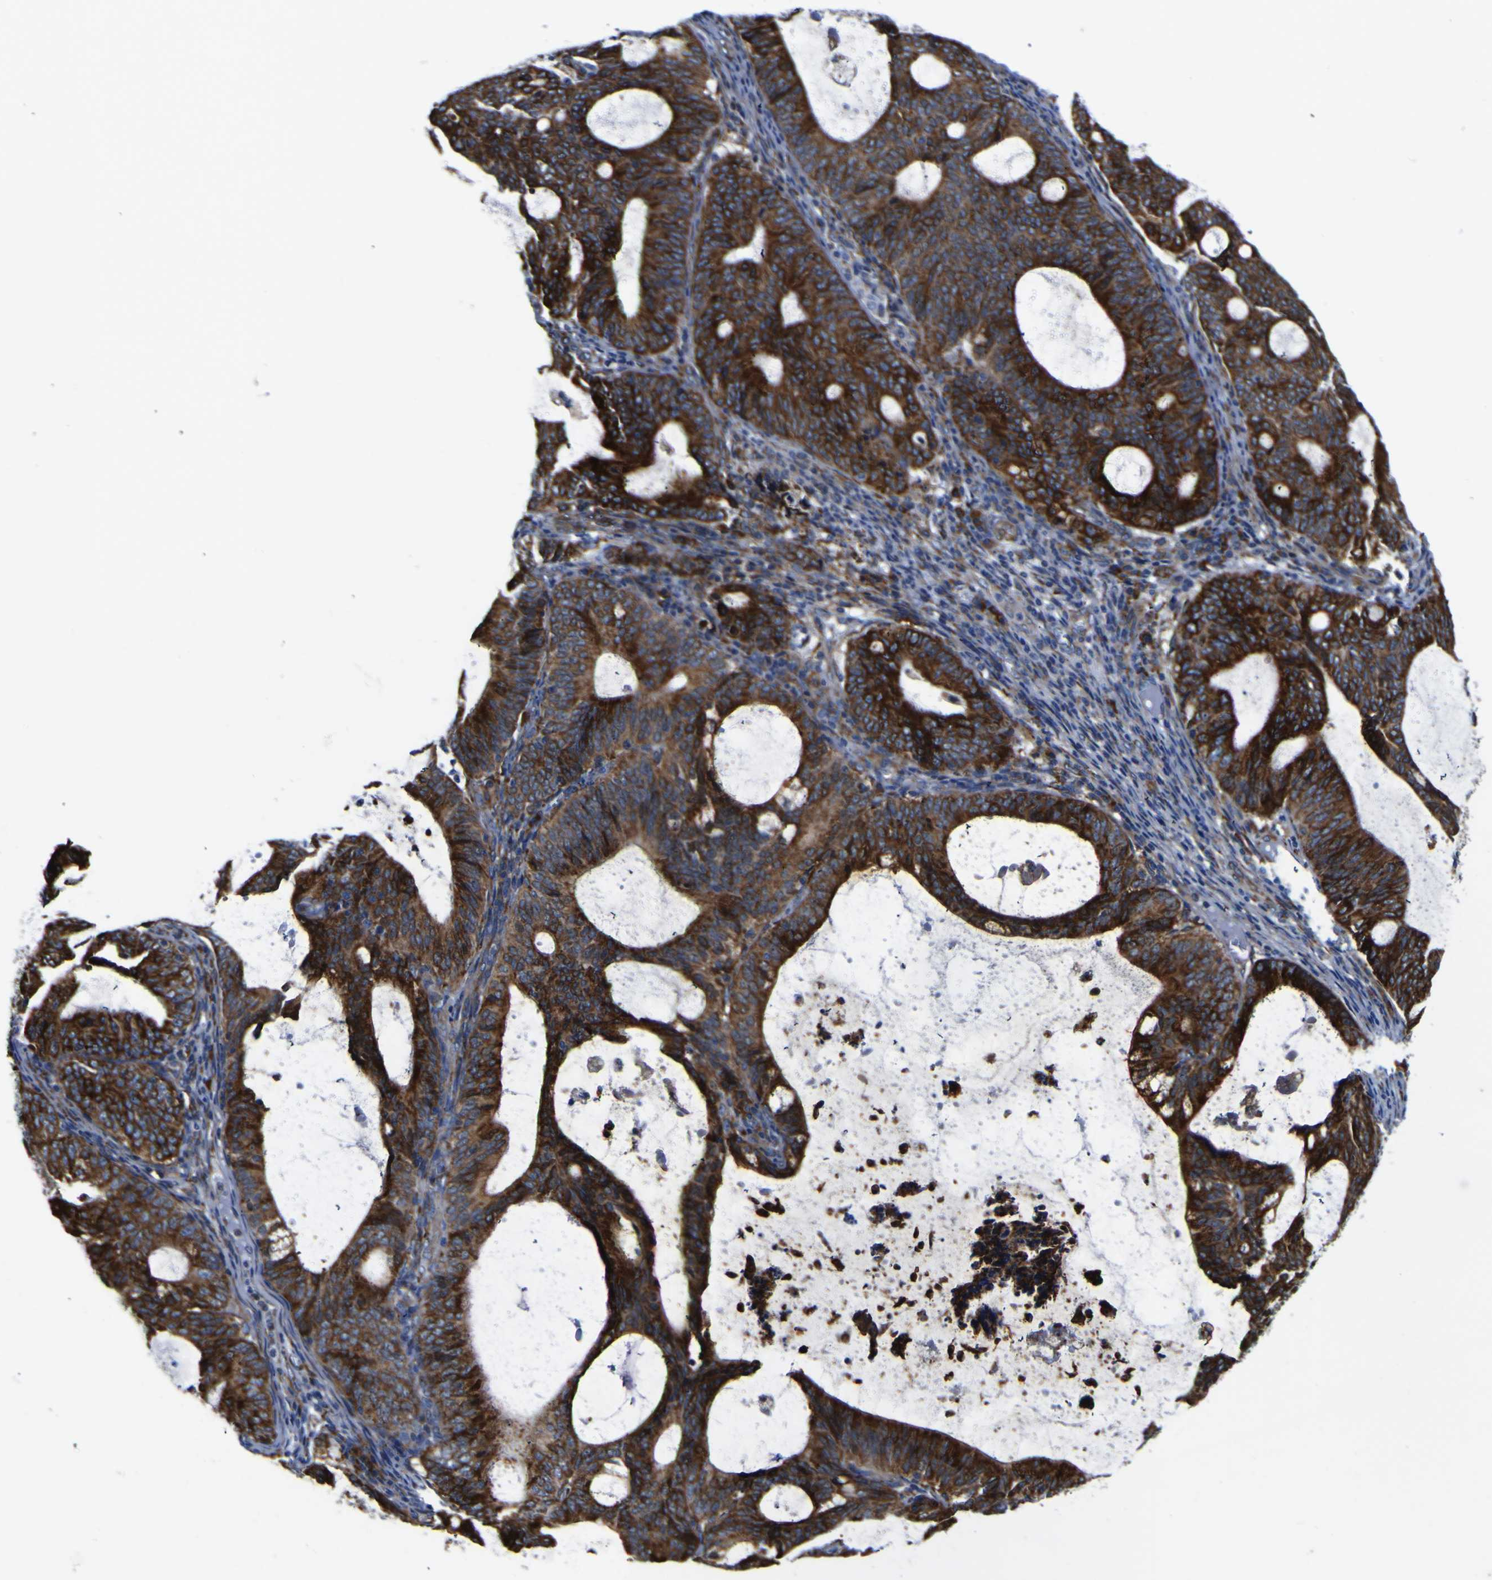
{"staining": {"intensity": "strong", "quantity": ">75%", "location": "cytoplasmic/membranous"}, "tissue": "endometrial cancer", "cell_type": "Tumor cells", "image_type": "cancer", "snomed": [{"axis": "morphology", "description": "Adenocarcinoma, NOS"}, {"axis": "topography", "description": "Uterus"}], "caption": "IHC (DAB) staining of human endometrial cancer demonstrates strong cytoplasmic/membranous protein staining in approximately >75% of tumor cells.", "gene": "SCD", "patient": {"sex": "female", "age": 83}}